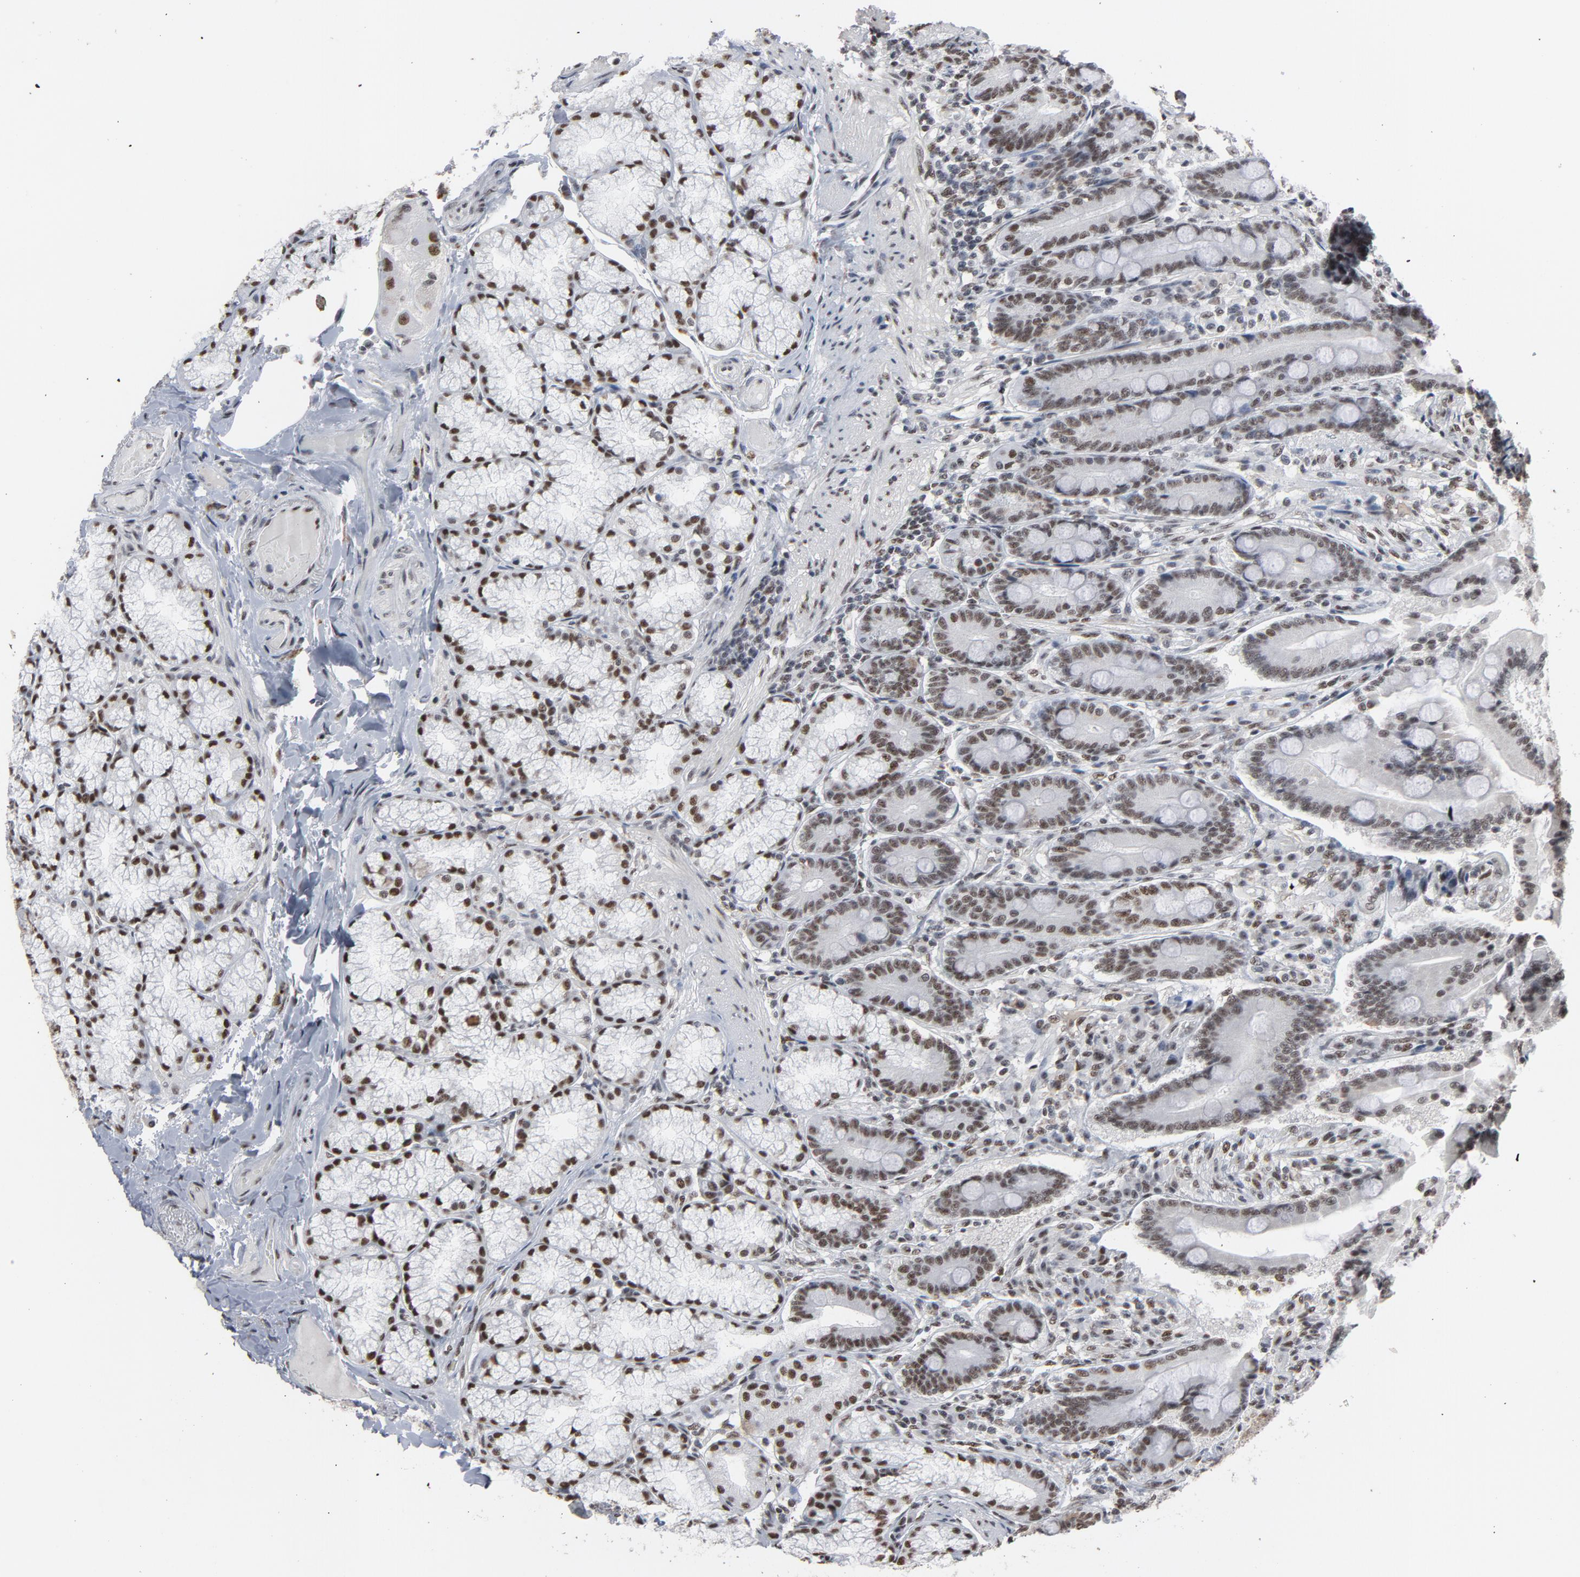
{"staining": {"intensity": "moderate", "quantity": ">75%", "location": "nuclear"}, "tissue": "duodenum", "cell_type": "Glandular cells", "image_type": "normal", "snomed": [{"axis": "morphology", "description": "Normal tissue, NOS"}, {"axis": "topography", "description": "Duodenum"}], "caption": "Human duodenum stained for a protein (brown) reveals moderate nuclear positive positivity in about >75% of glandular cells.", "gene": "MRE11", "patient": {"sex": "female", "age": 64}}